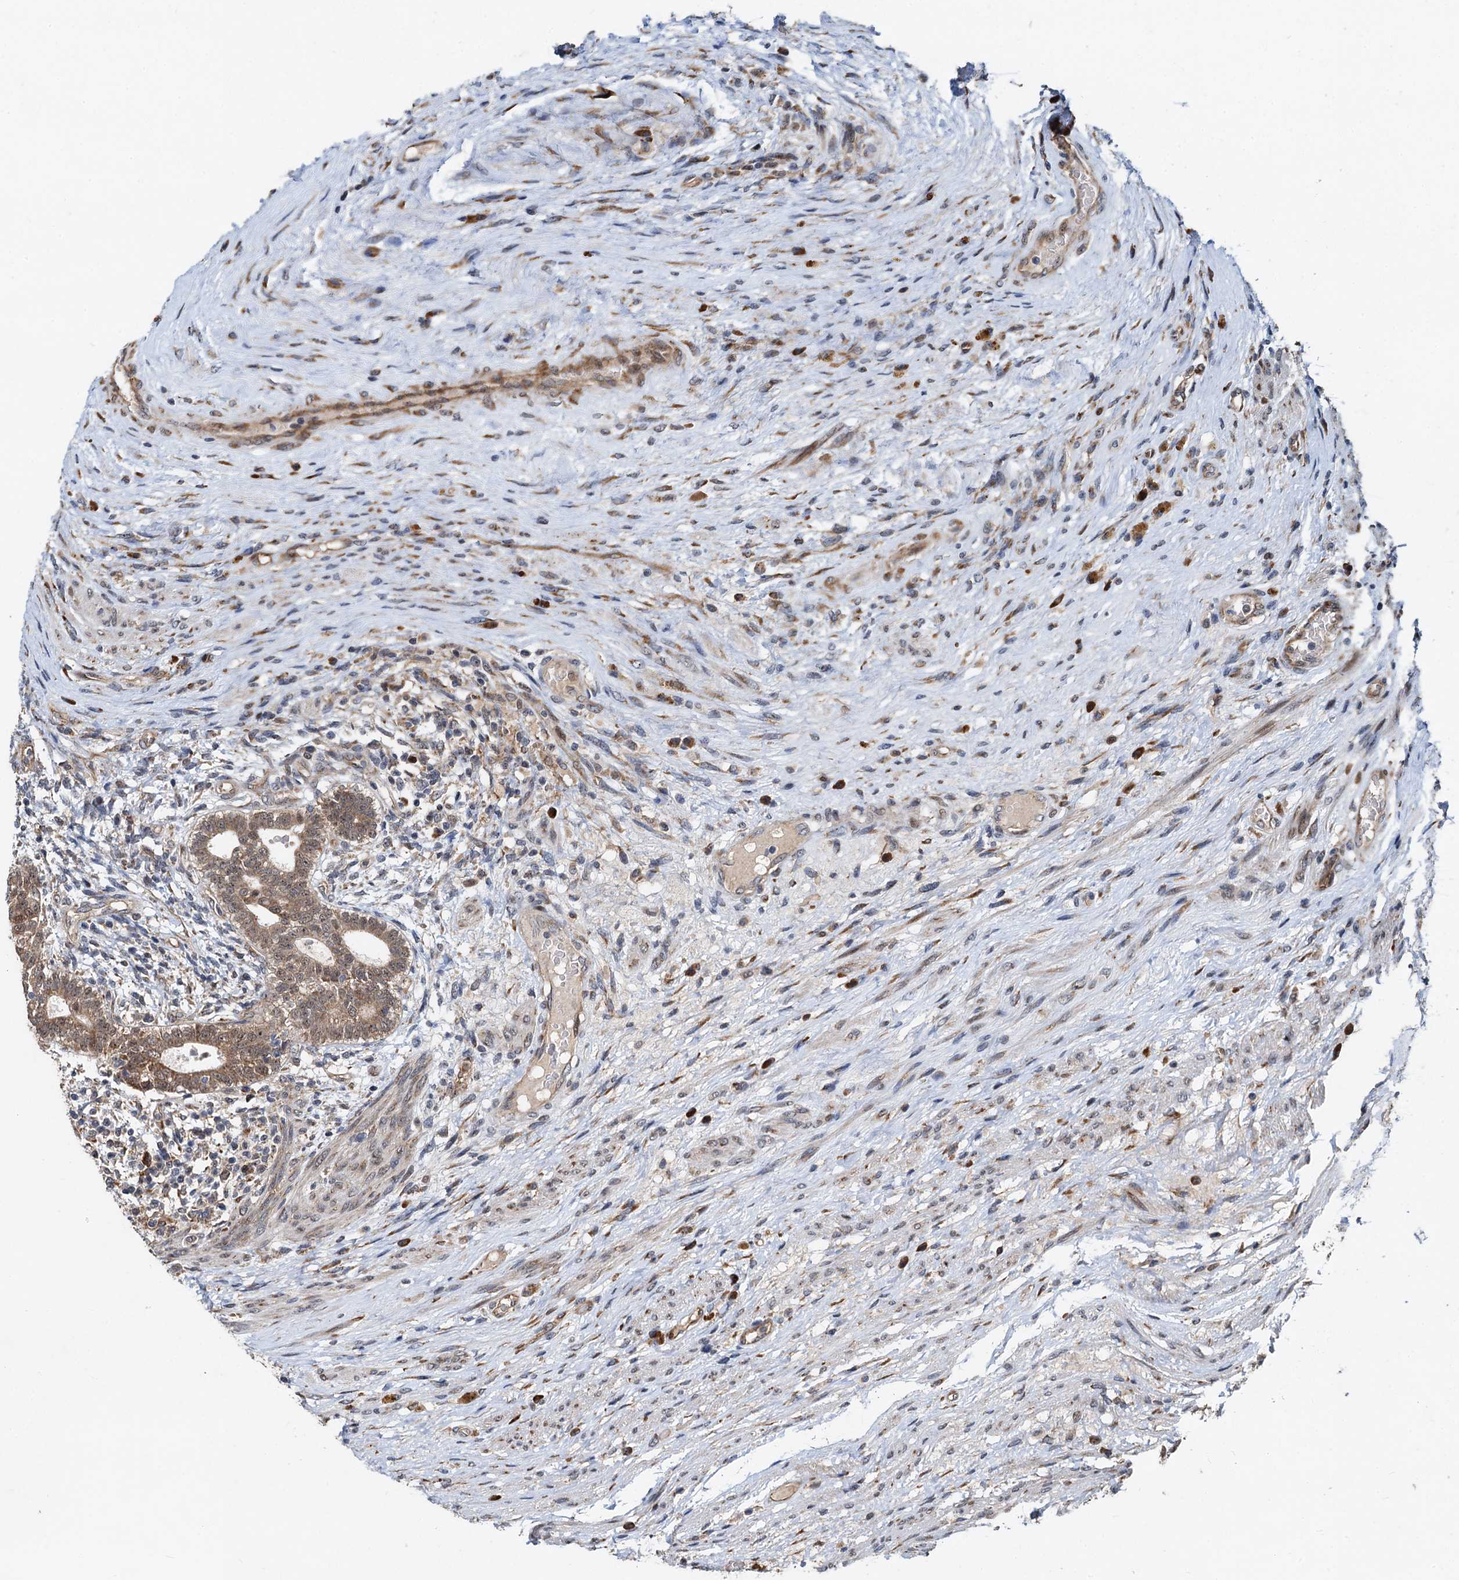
{"staining": {"intensity": "moderate", "quantity": ">75%", "location": "cytoplasmic/membranous,nuclear"}, "tissue": "testis cancer", "cell_type": "Tumor cells", "image_type": "cancer", "snomed": [{"axis": "morphology", "description": "Carcinoma, Embryonal, NOS"}, {"axis": "topography", "description": "Testis"}], "caption": "Immunohistochemistry image of embryonal carcinoma (testis) stained for a protein (brown), which exhibits medium levels of moderate cytoplasmic/membranous and nuclear positivity in approximately >75% of tumor cells.", "gene": "DNAJC21", "patient": {"sex": "male", "age": 26}}